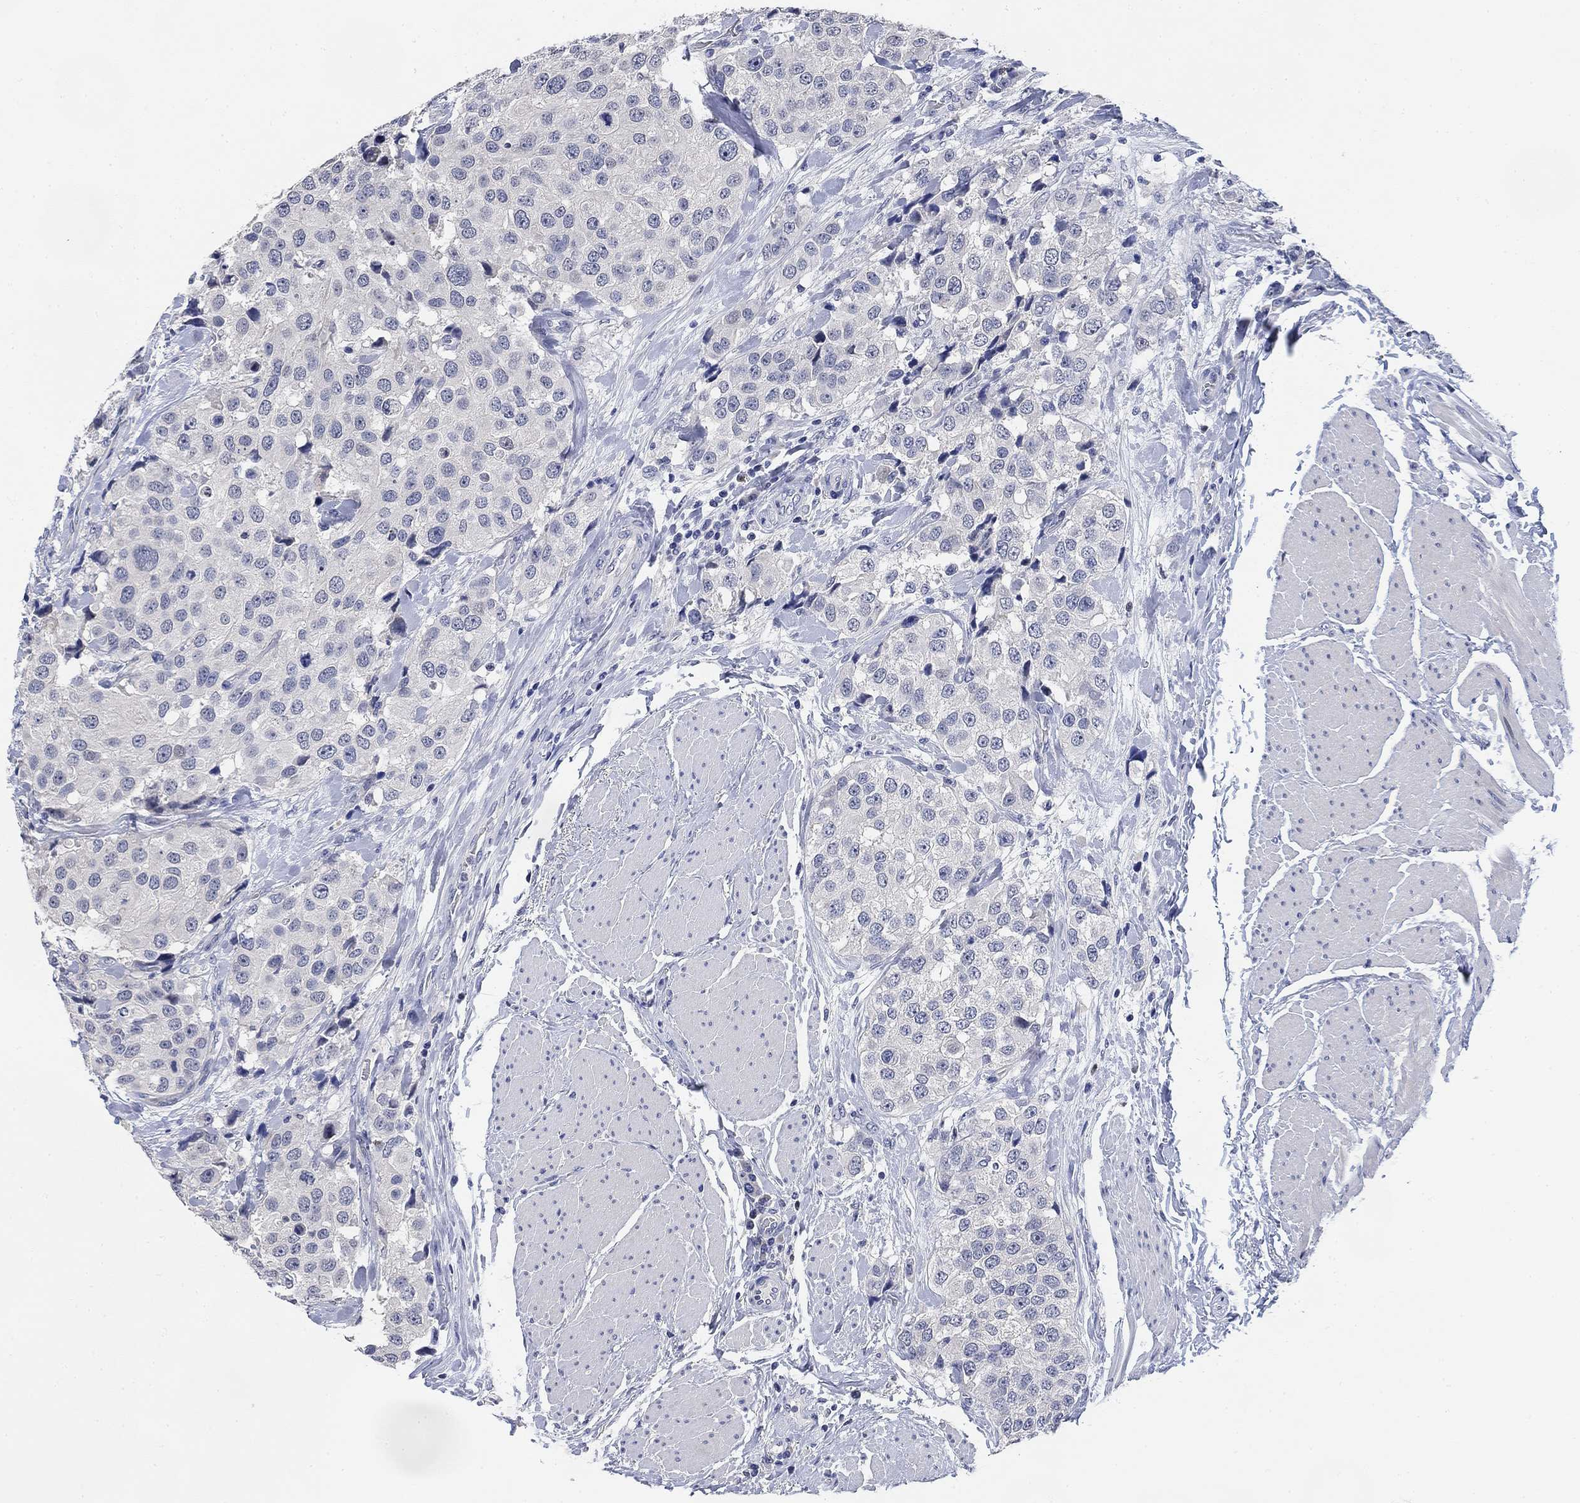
{"staining": {"intensity": "negative", "quantity": "none", "location": "none"}, "tissue": "urothelial cancer", "cell_type": "Tumor cells", "image_type": "cancer", "snomed": [{"axis": "morphology", "description": "Urothelial carcinoma, High grade"}, {"axis": "topography", "description": "Urinary bladder"}], "caption": "High power microscopy photomicrograph of an immunohistochemistry photomicrograph of high-grade urothelial carcinoma, revealing no significant staining in tumor cells.", "gene": "DAZL", "patient": {"sex": "female", "age": 64}}